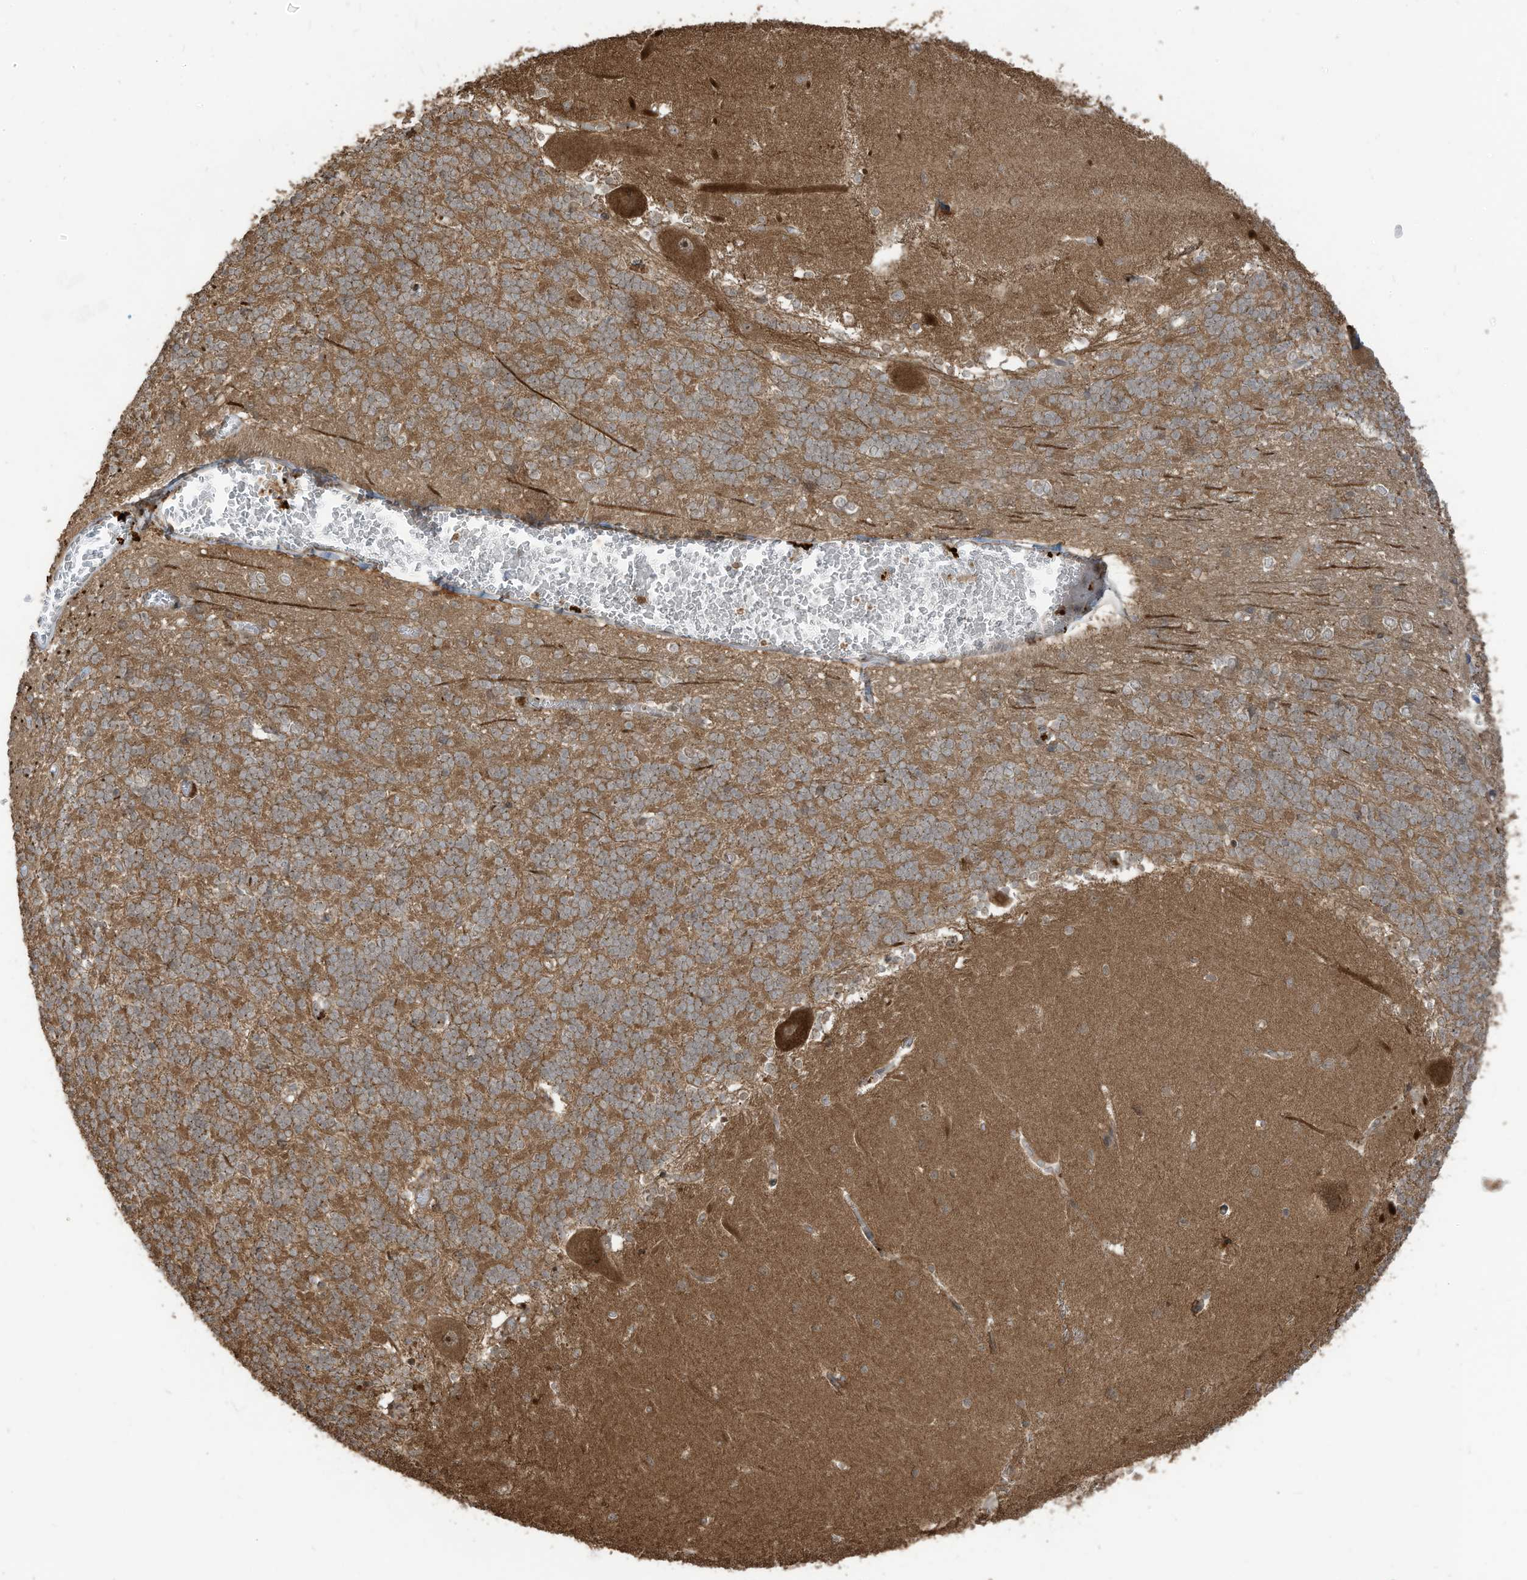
{"staining": {"intensity": "moderate", "quantity": "<25%", "location": "cytoplasmic/membranous"}, "tissue": "cerebellum", "cell_type": "Cells in granular layer", "image_type": "normal", "snomed": [{"axis": "morphology", "description": "Normal tissue, NOS"}, {"axis": "topography", "description": "Cerebellum"}], "caption": "High-power microscopy captured an IHC histopathology image of unremarkable cerebellum, revealing moderate cytoplasmic/membranous staining in about <25% of cells in granular layer. (Stains: DAB (3,3'-diaminobenzidine) in brown, nuclei in blue, Microscopy: brightfield microscopy at high magnification).", "gene": "CARF", "patient": {"sex": "male", "age": 37}}